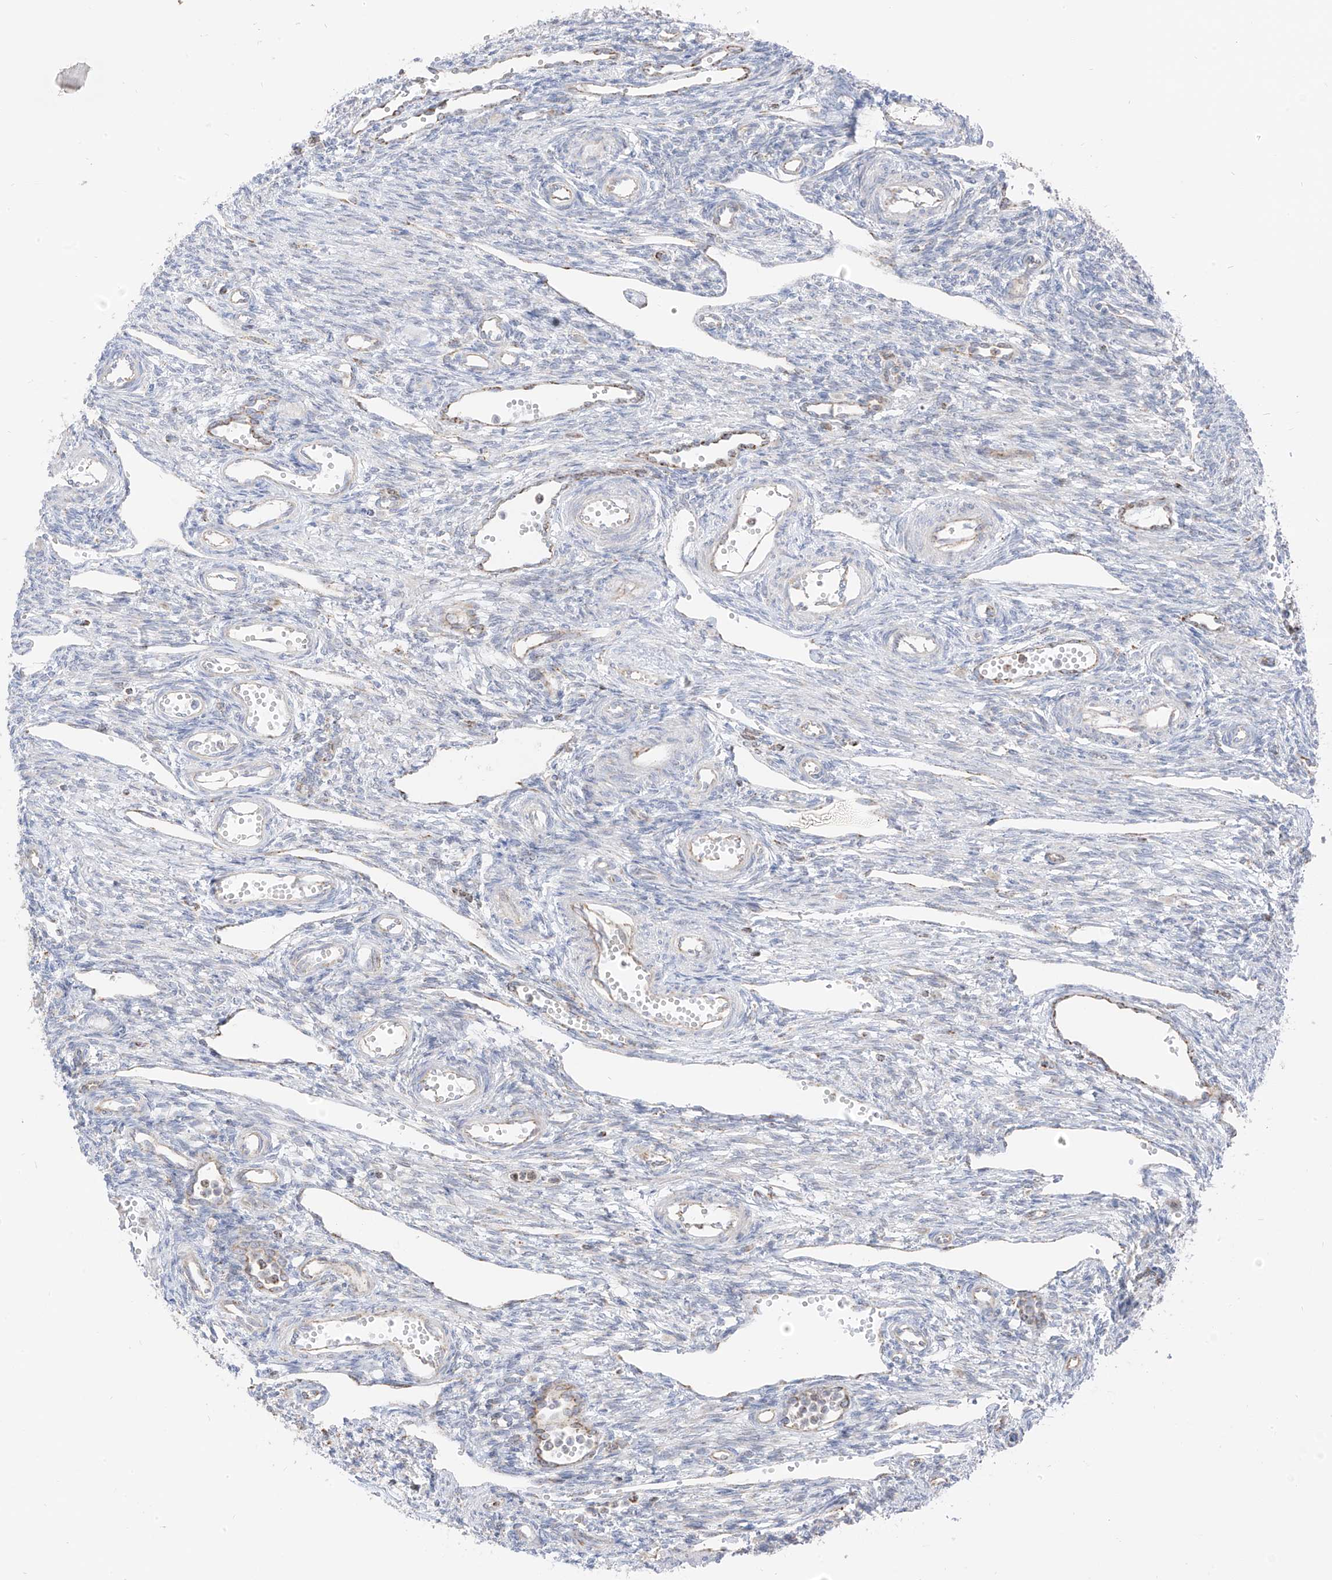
{"staining": {"intensity": "negative", "quantity": "none", "location": "none"}, "tissue": "ovary", "cell_type": "Ovarian stroma cells", "image_type": "normal", "snomed": [{"axis": "morphology", "description": "Normal tissue, NOS"}, {"axis": "morphology", "description": "Cyst, NOS"}, {"axis": "topography", "description": "Ovary"}], "caption": "Ovarian stroma cells show no significant protein positivity in normal ovary. (Immunohistochemistry, brightfield microscopy, high magnification).", "gene": "ETHE1", "patient": {"sex": "female", "age": 33}}